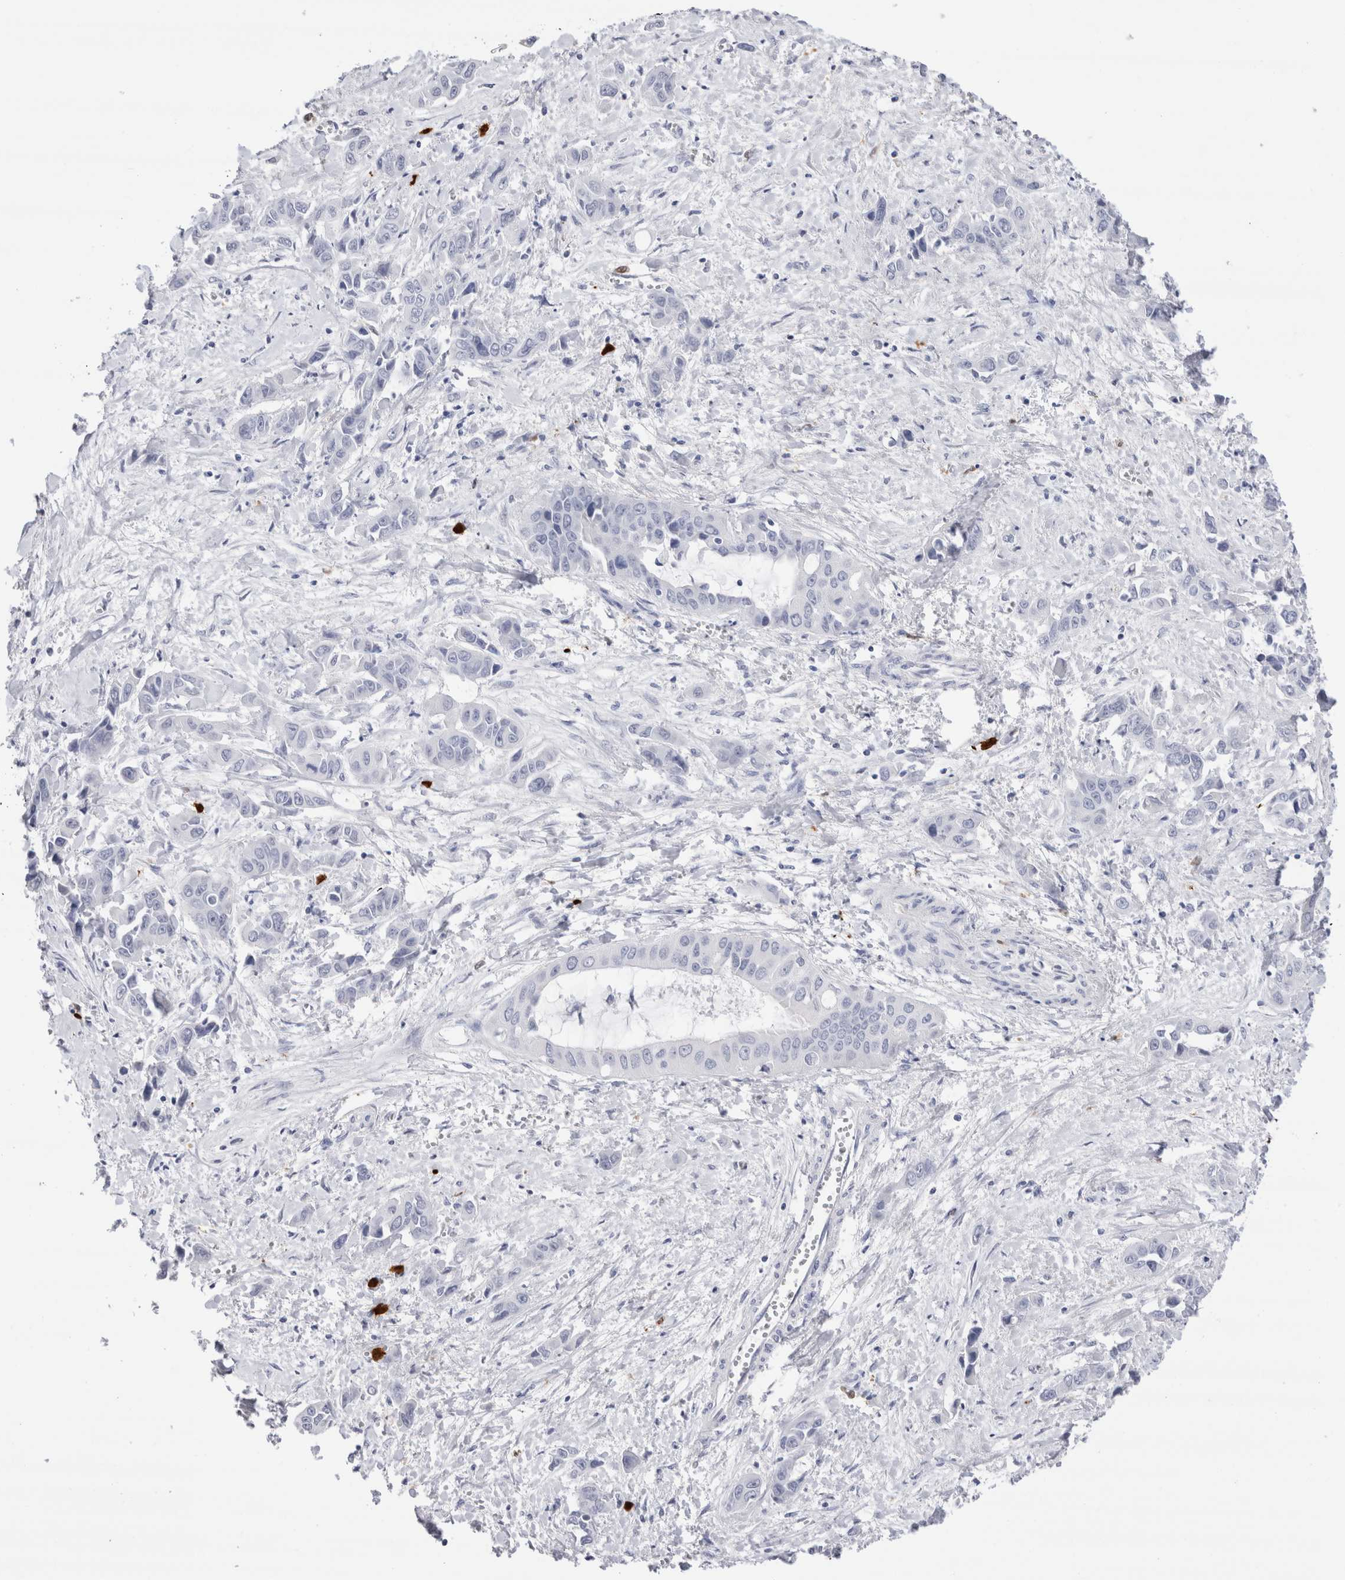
{"staining": {"intensity": "negative", "quantity": "none", "location": "none"}, "tissue": "liver cancer", "cell_type": "Tumor cells", "image_type": "cancer", "snomed": [{"axis": "morphology", "description": "Cholangiocarcinoma"}, {"axis": "topography", "description": "Liver"}], "caption": "Immunohistochemistry (IHC) micrograph of neoplastic tissue: human cholangiocarcinoma (liver) stained with DAB demonstrates no significant protein staining in tumor cells.", "gene": "SLC10A5", "patient": {"sex": "female", "age": 52}}